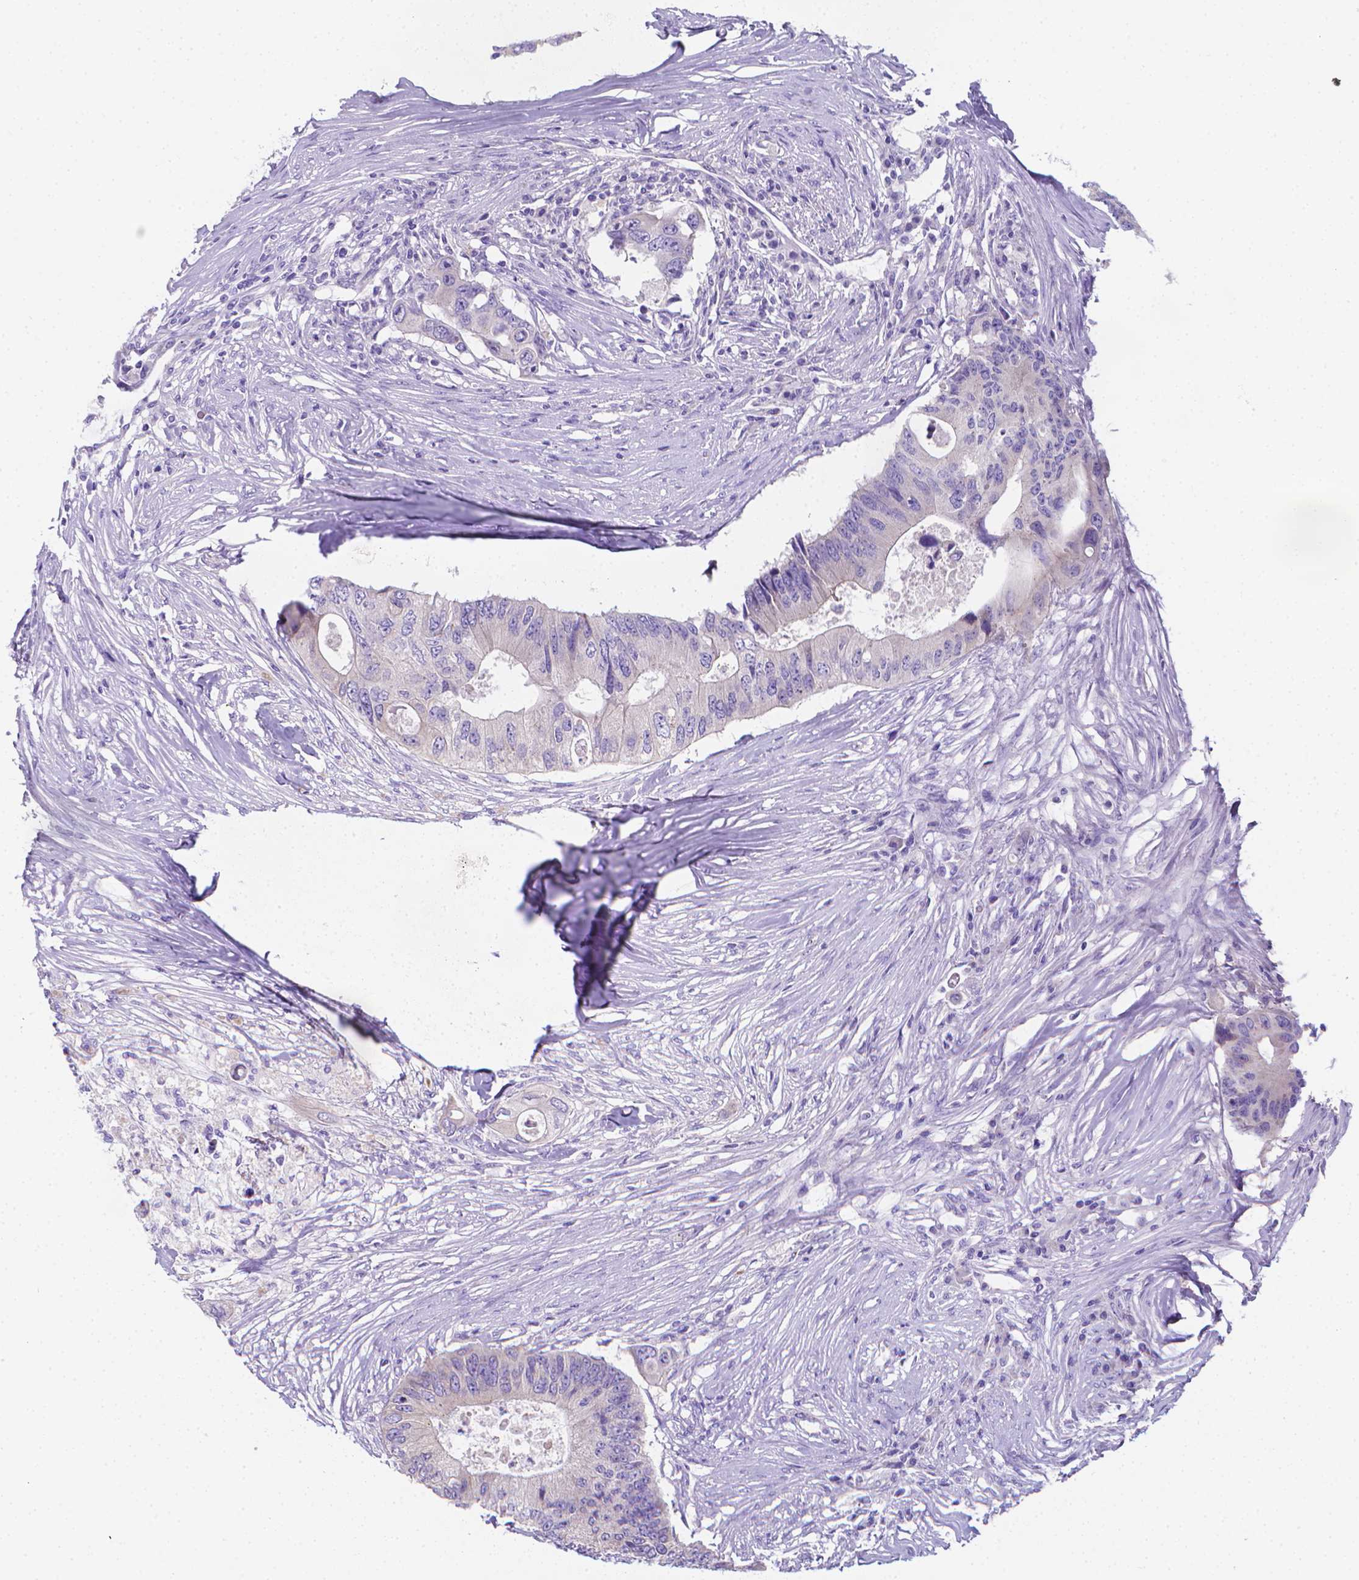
{"staining": {"intensity": "negative", "quantity": "none", "location": "none"}, "tissue": "colorectal cancer", "cell_type": "Tumor cells", "image_type": "cancer", "snomed": [{"axis": "morphology", "description": "Adenocarcinoma, NOS"}, {"axis": "topography", "description": "Colon"}], "caption": "The micrograph exhibits no significant positivity in tumor cells of colorectal cancer (adenocarcinoma).", "gene": "LRRC73", "patient": {"sex": "male", "age": 71}}